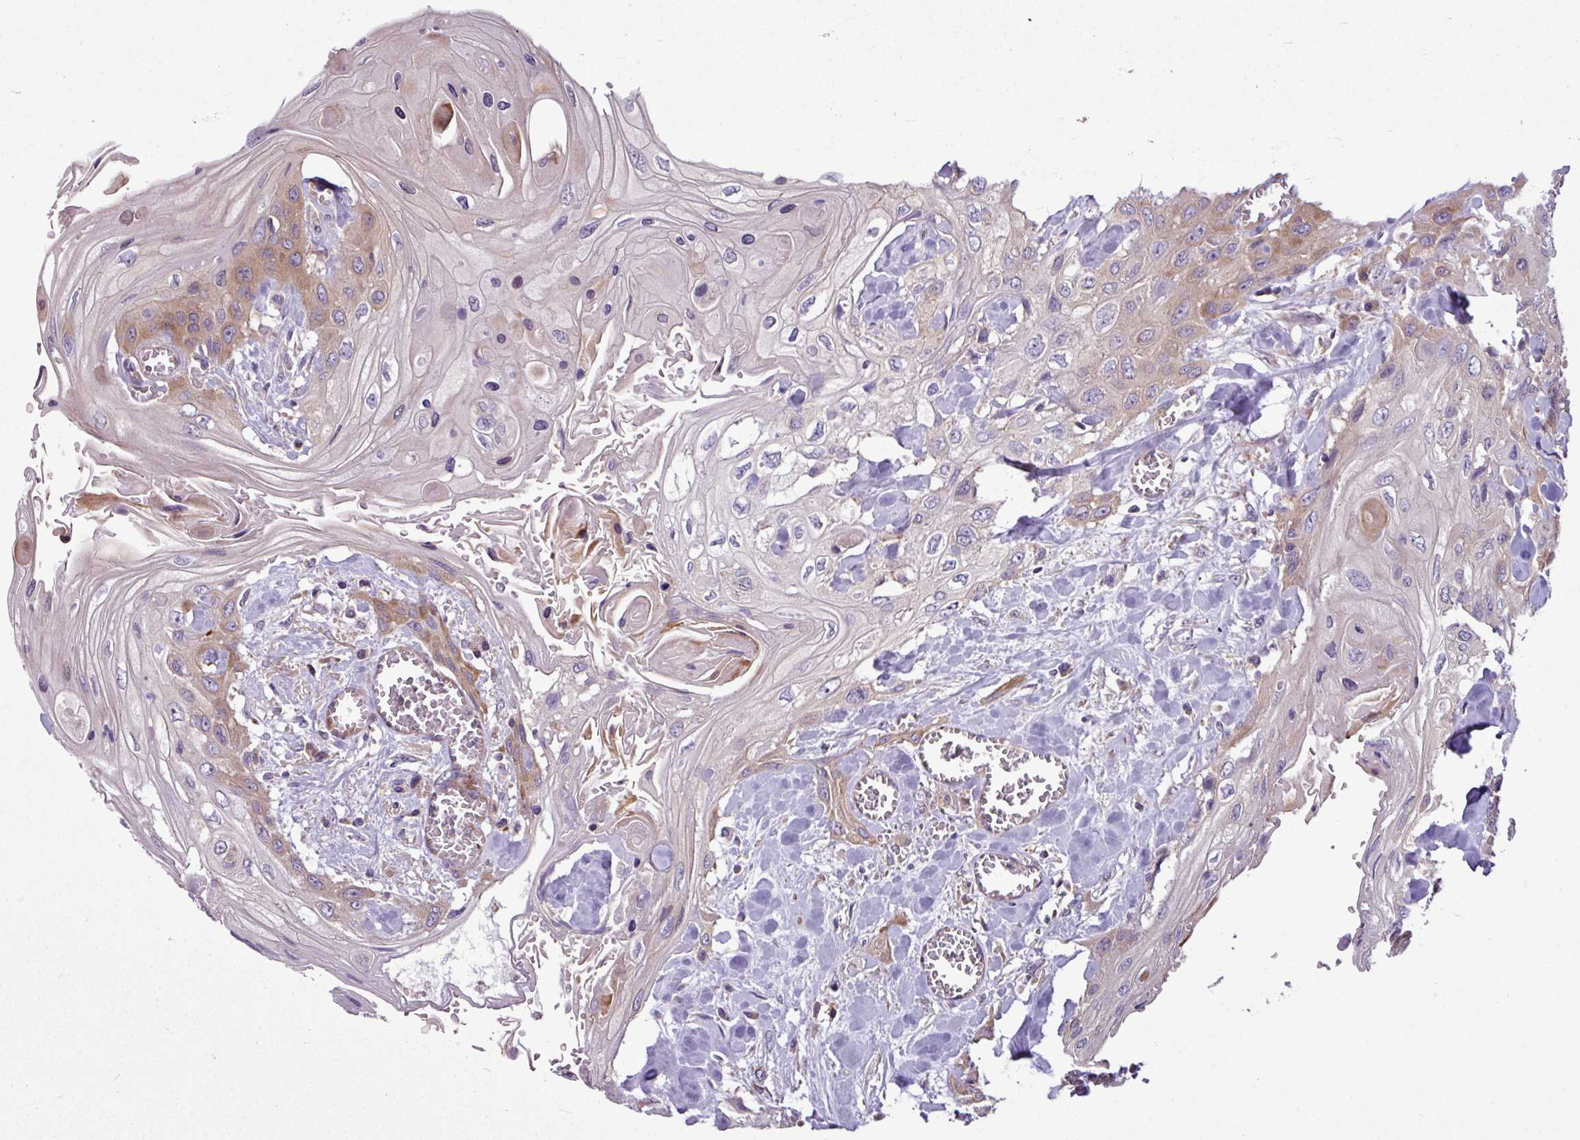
{"staining": {"intensity": "moderate", "quantity": "25%-75%", "location": "cytoplasmic/membranous"}, "tissue": "head and neck cancer", "cell_type": "Tumor cells", "image_type": "cancer", "snomed": [{"axis": "morphology", "description": "Squamous cell carcinoma, NOS"}, {"axis": "topography", "description": "Head-Neck"}], "caption": "Human head and neck squamous cell carcinoma stained with a brown dye exhibits moderate cytoplasmic/membranous positive expression in about 25%-75% of tumor cells.", "gene": "MROH2A", "patient": {"sex": "female", "age": 43}}